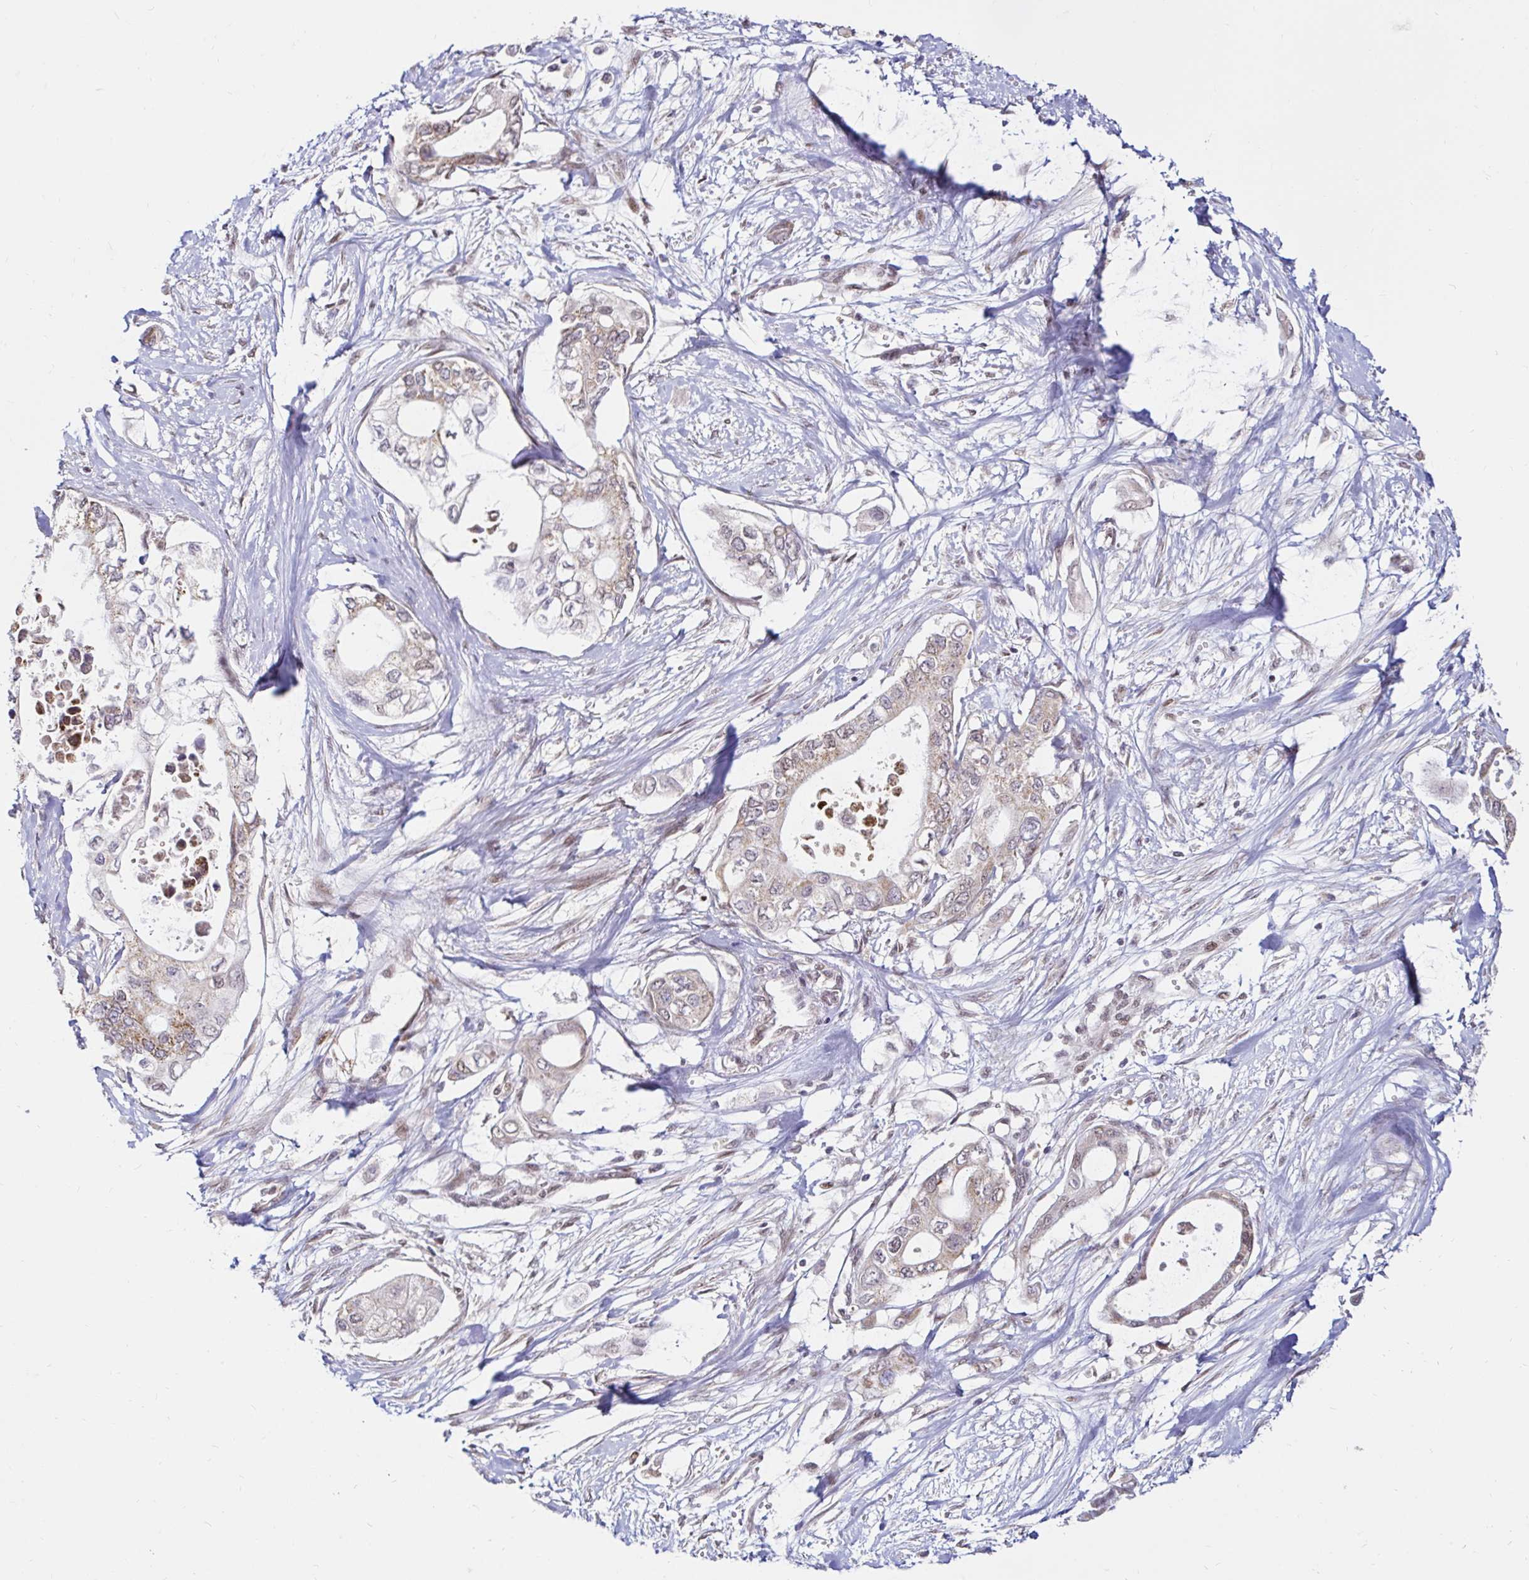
{"staining": {"intensity": "weak", "quantity": "25%-75%", "location": "cytoplasmic/membranous"}, "tissue": "pancreatic cancer", "cell_type": "Tumor cells", "image_type": "cancer", "snomed": [{"axis": "morphology", "description": "Adenocarcinoma, NOS"}, {"axis": "topography", "description": "Pancreas"}], "caption": "Immunohistochemistry (IHC) of pancreatic cancer shows low levels of weak cytoplasmic/membranous staining in approximately 25%-75% of tumor cells.", "gene": "TIMM50", "patient": {"sex": "female", "age": 63}}